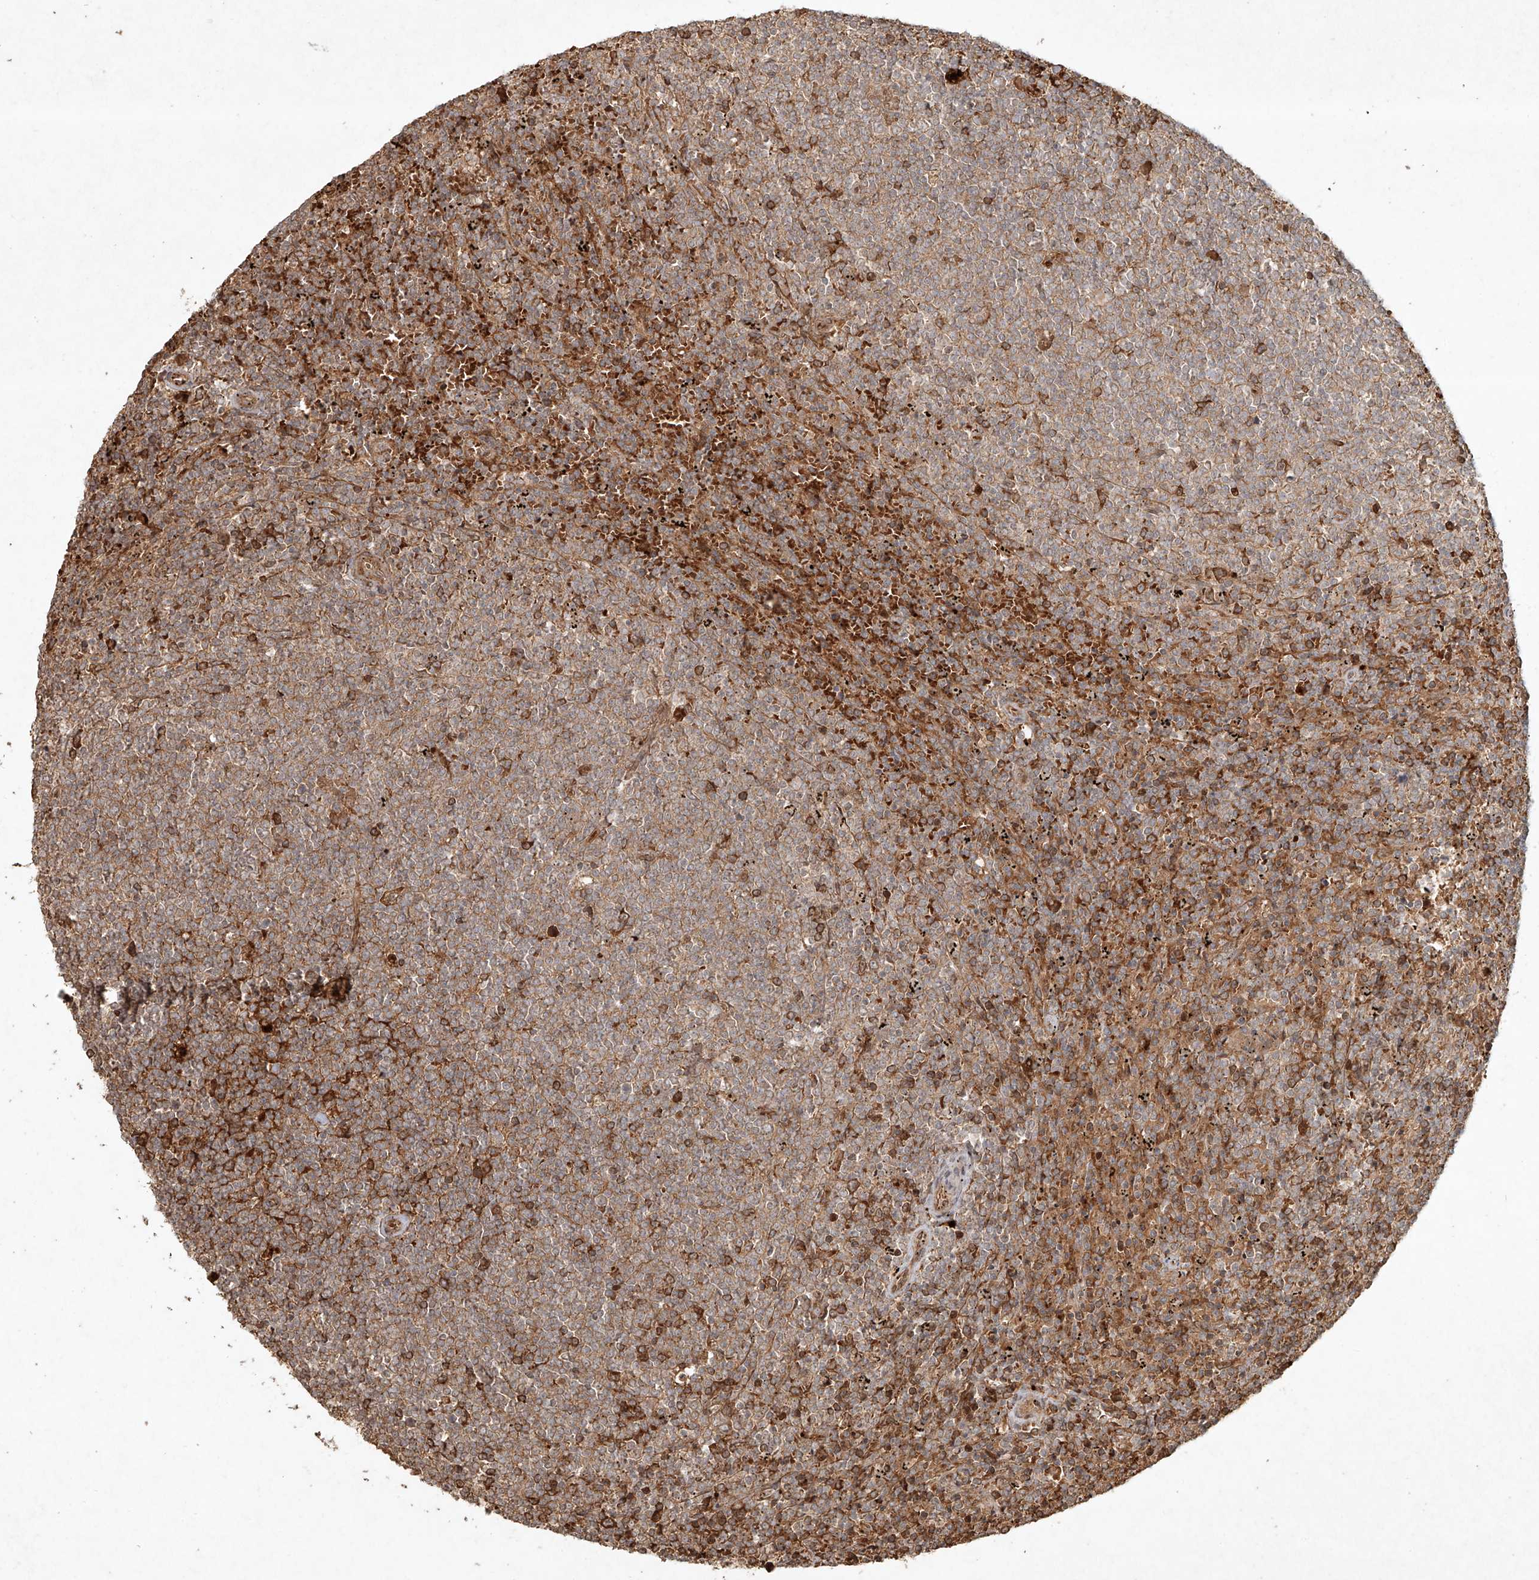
{"staining": {"intensity": "weak", "quantity": "25%-75%", "location": "cytoplasmic/membranous"}, "tissue": "lymphoma", "cell_type": "Tumor cells", "image_type": "cancer", "snomed": [{"axis": "morphology", "description": "Malignant lymphoma, non-Hodgkin's type, Low grade"}, {"axis": "topography", "description": "Spleen"}], "caption": "The immunohistochemical stain shows weak cytoplasmic/membranous positivity in tumor cells of lymphoma tissue.", "gene": "CYYR1", "patient": {"sex": "female", "age": 50}}